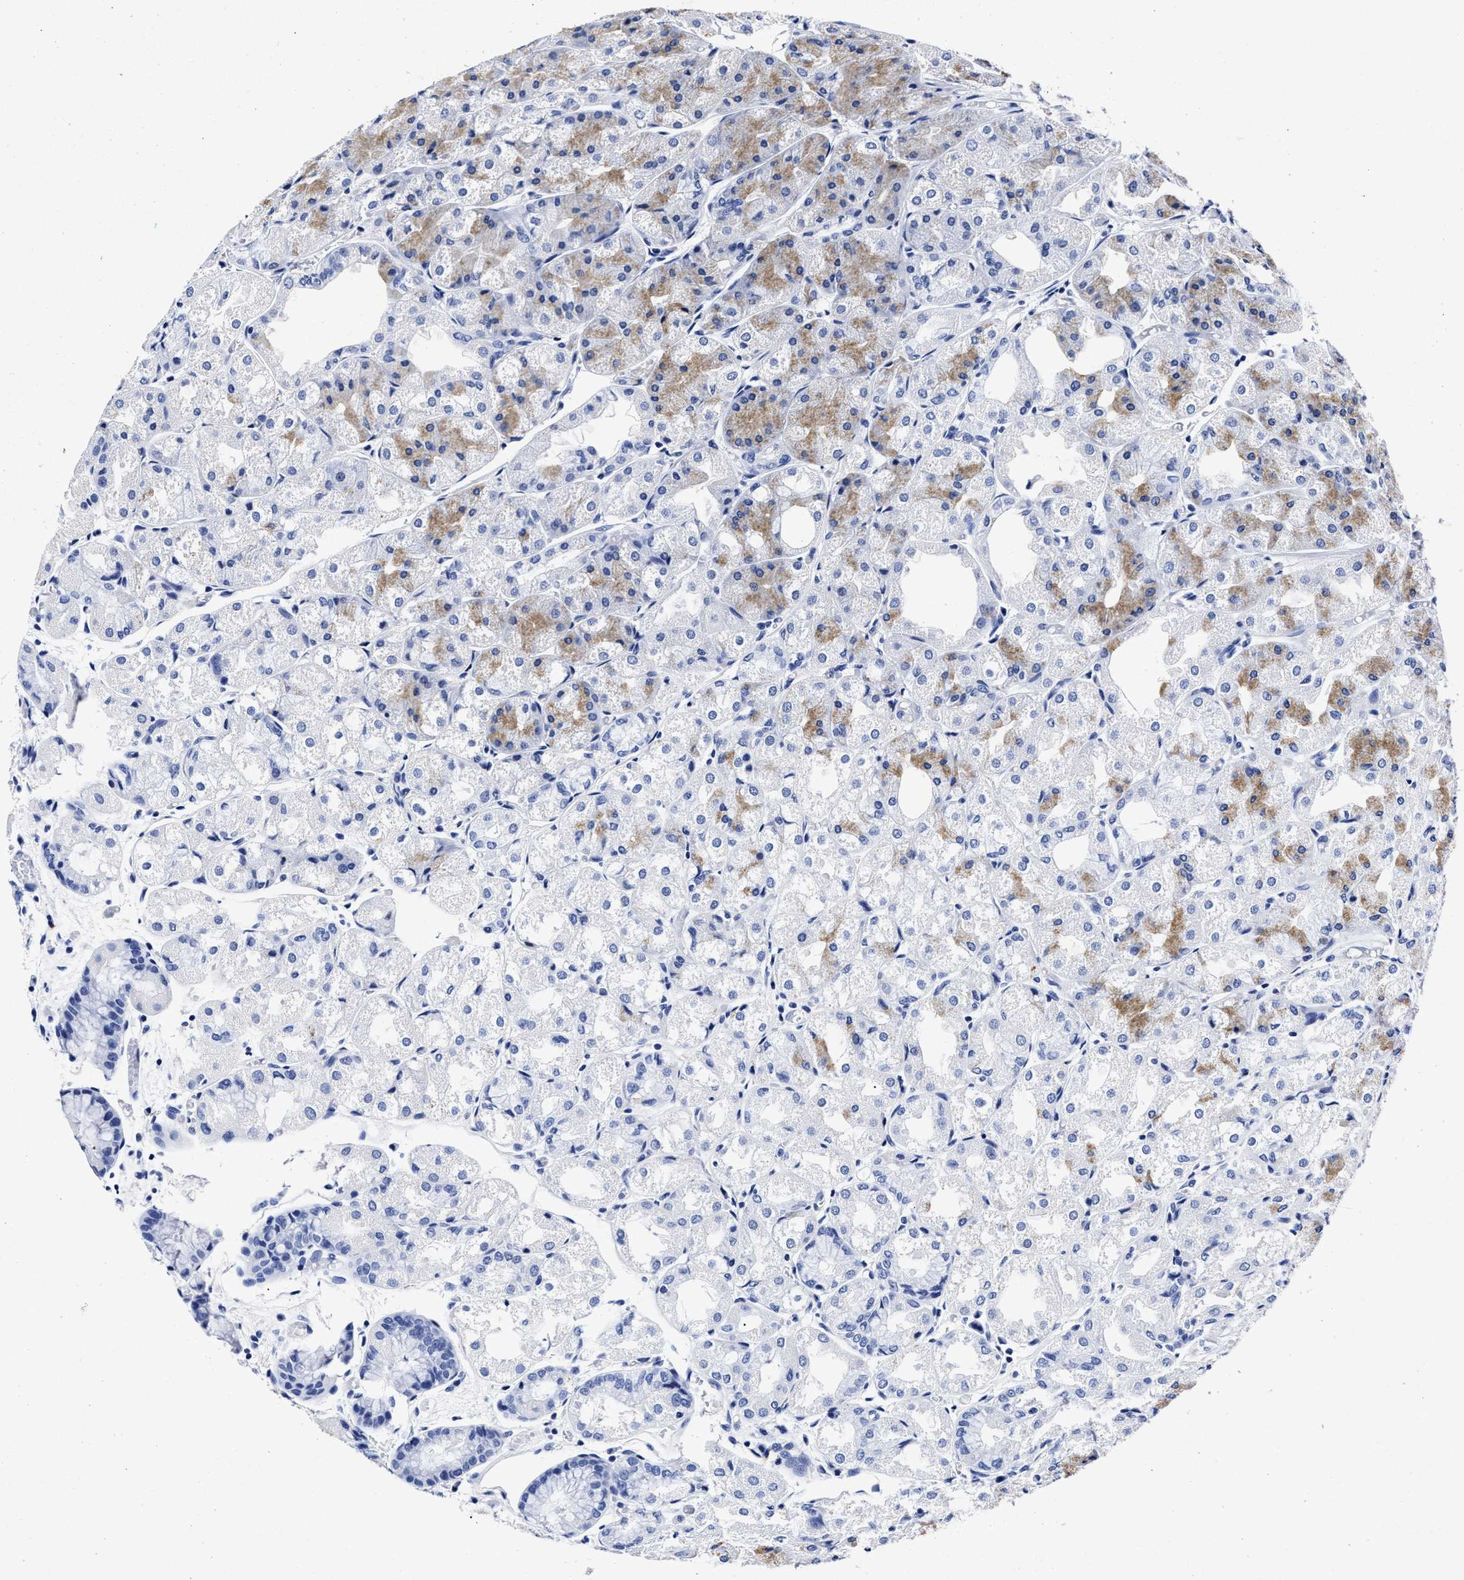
{"staining": {"intensity": "moderate", "quantity": "25%-75%", "location": "cytoplasmic/membranous"}, "tissue": "stomach", "cell_type": "Glandular cells", "image_type": "normal", "snomed": [{"axis": "morphology", "description": "Normal tissue, NOS"}, {"axis": "topography", "description": "Stomach, upper"}], "caption": "Moderate cytoplasmic/membranous positivity is seen in approximately 25%-75% of glandular cells in normal stomach. (IHC, brightfield microscopy, high magnification).", "gene": "LRRC8E", "patient": {"sex": "male", "age": 72}}